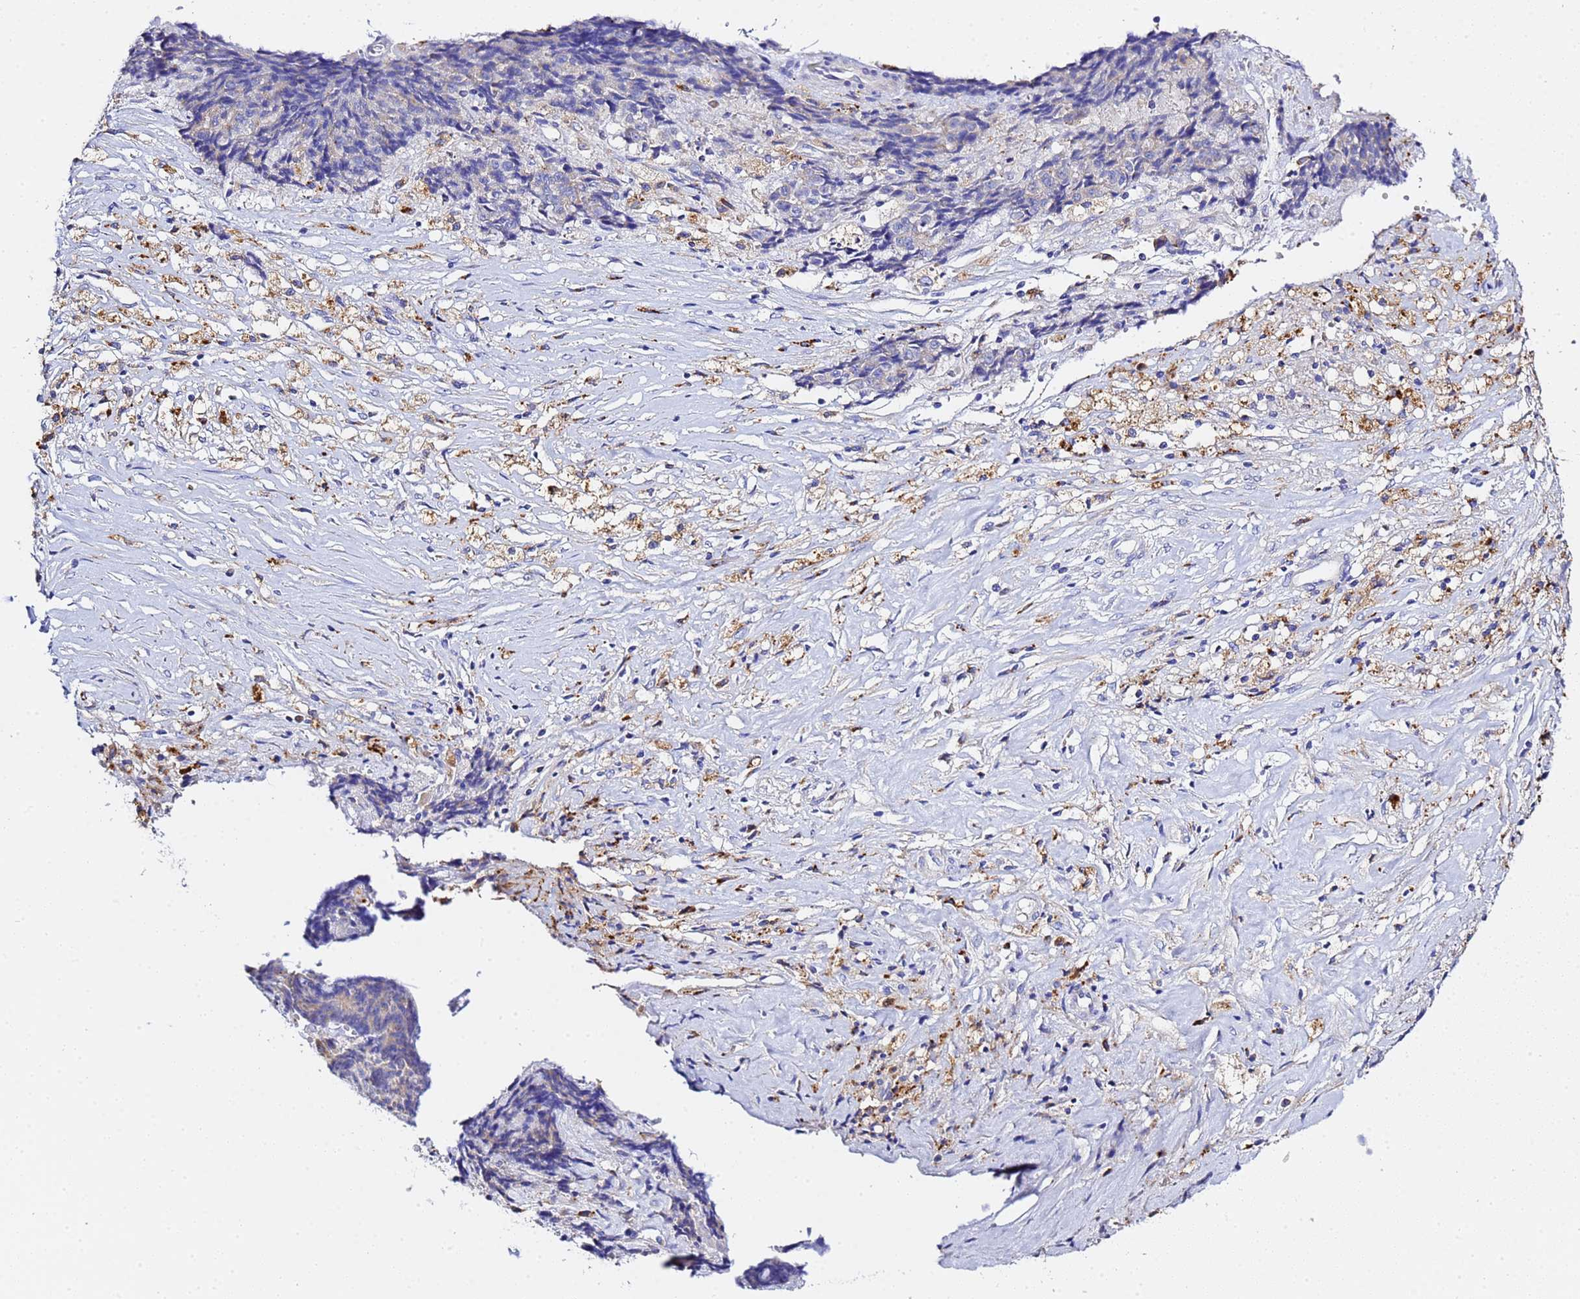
{"staining": {"intensity": "negative", "quantity": "none", "location": "none"}, "tissue": "ovarian cancer", "cell_type": "Tumor cells", "image_type": "cancer", "snomed": [{"axis": "morphology", "description": "Carcinoma, endometroid"}, {"axis": "topography", "description": "Ovary"}], "caption": "A high-resolution photomicrograph shows immunohistochemistry (IHC) staining of ovarian cancer, which displays no significant staining in tumor cells.", "gene": "VTI1B", "patient": {"sex": "female", "age": 42}}